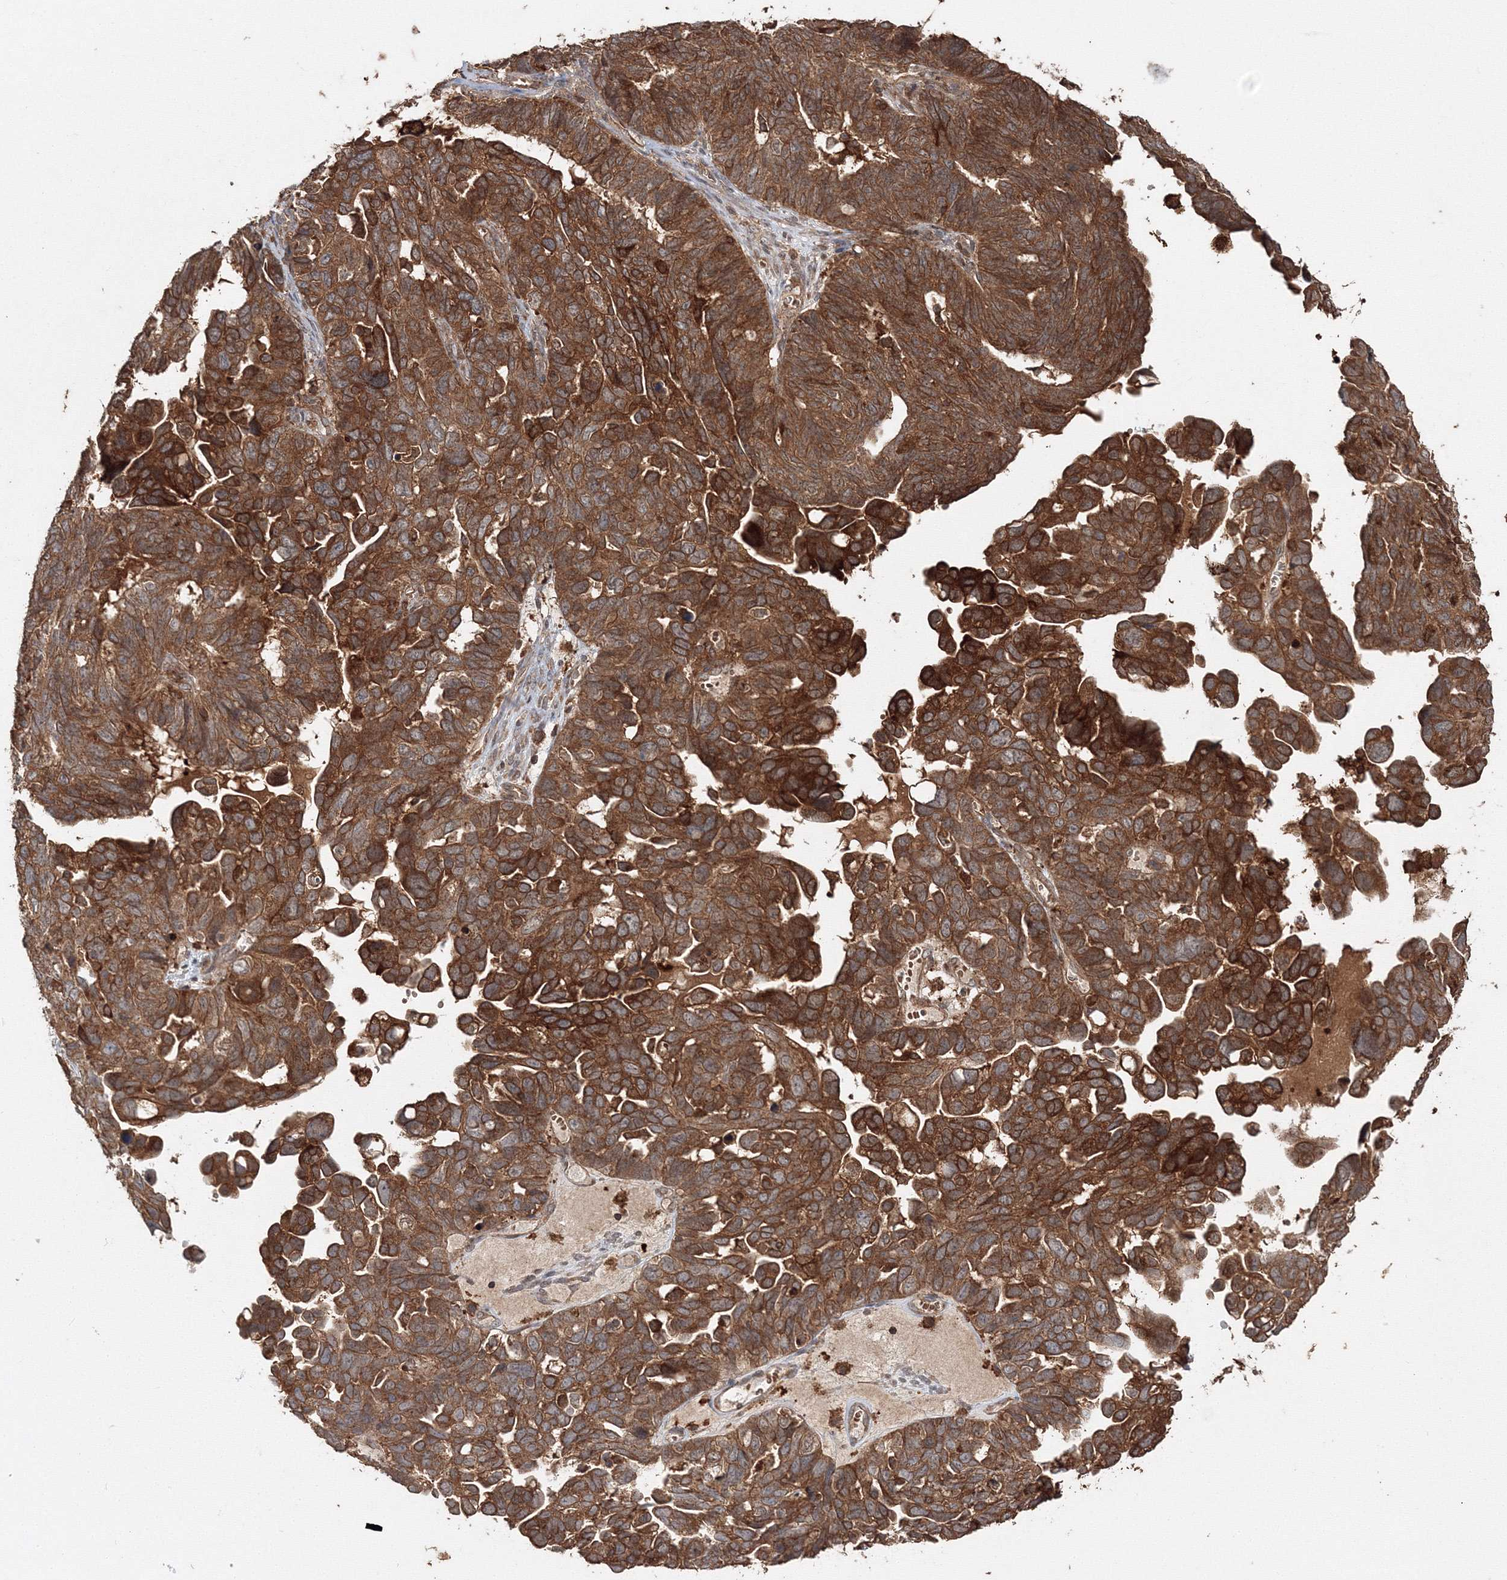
{"staining": {"intensity": "strong", "quantity": ">75%", "location": "cytoplasmic/membranous"}, "tissue": "ovarian cancer", "cell_type": "Tumor cells", "image_type": "cancer", "snomed": [{"axis": "morphology", "description": "Cystadenocarcinoma, serous, NOS"}, {"axis": "topography", "description": "Ovary"}], "caption": "High-power microscopy captured an immunohistochemistry histopathology image of ovarian serous cystadenocarcinoma, revealing strong cytoplasmic/membranous positivity in approximately >75% of tumor cells.", "gene": "DDO", "patient": {"sex": "female", "age": 79}}